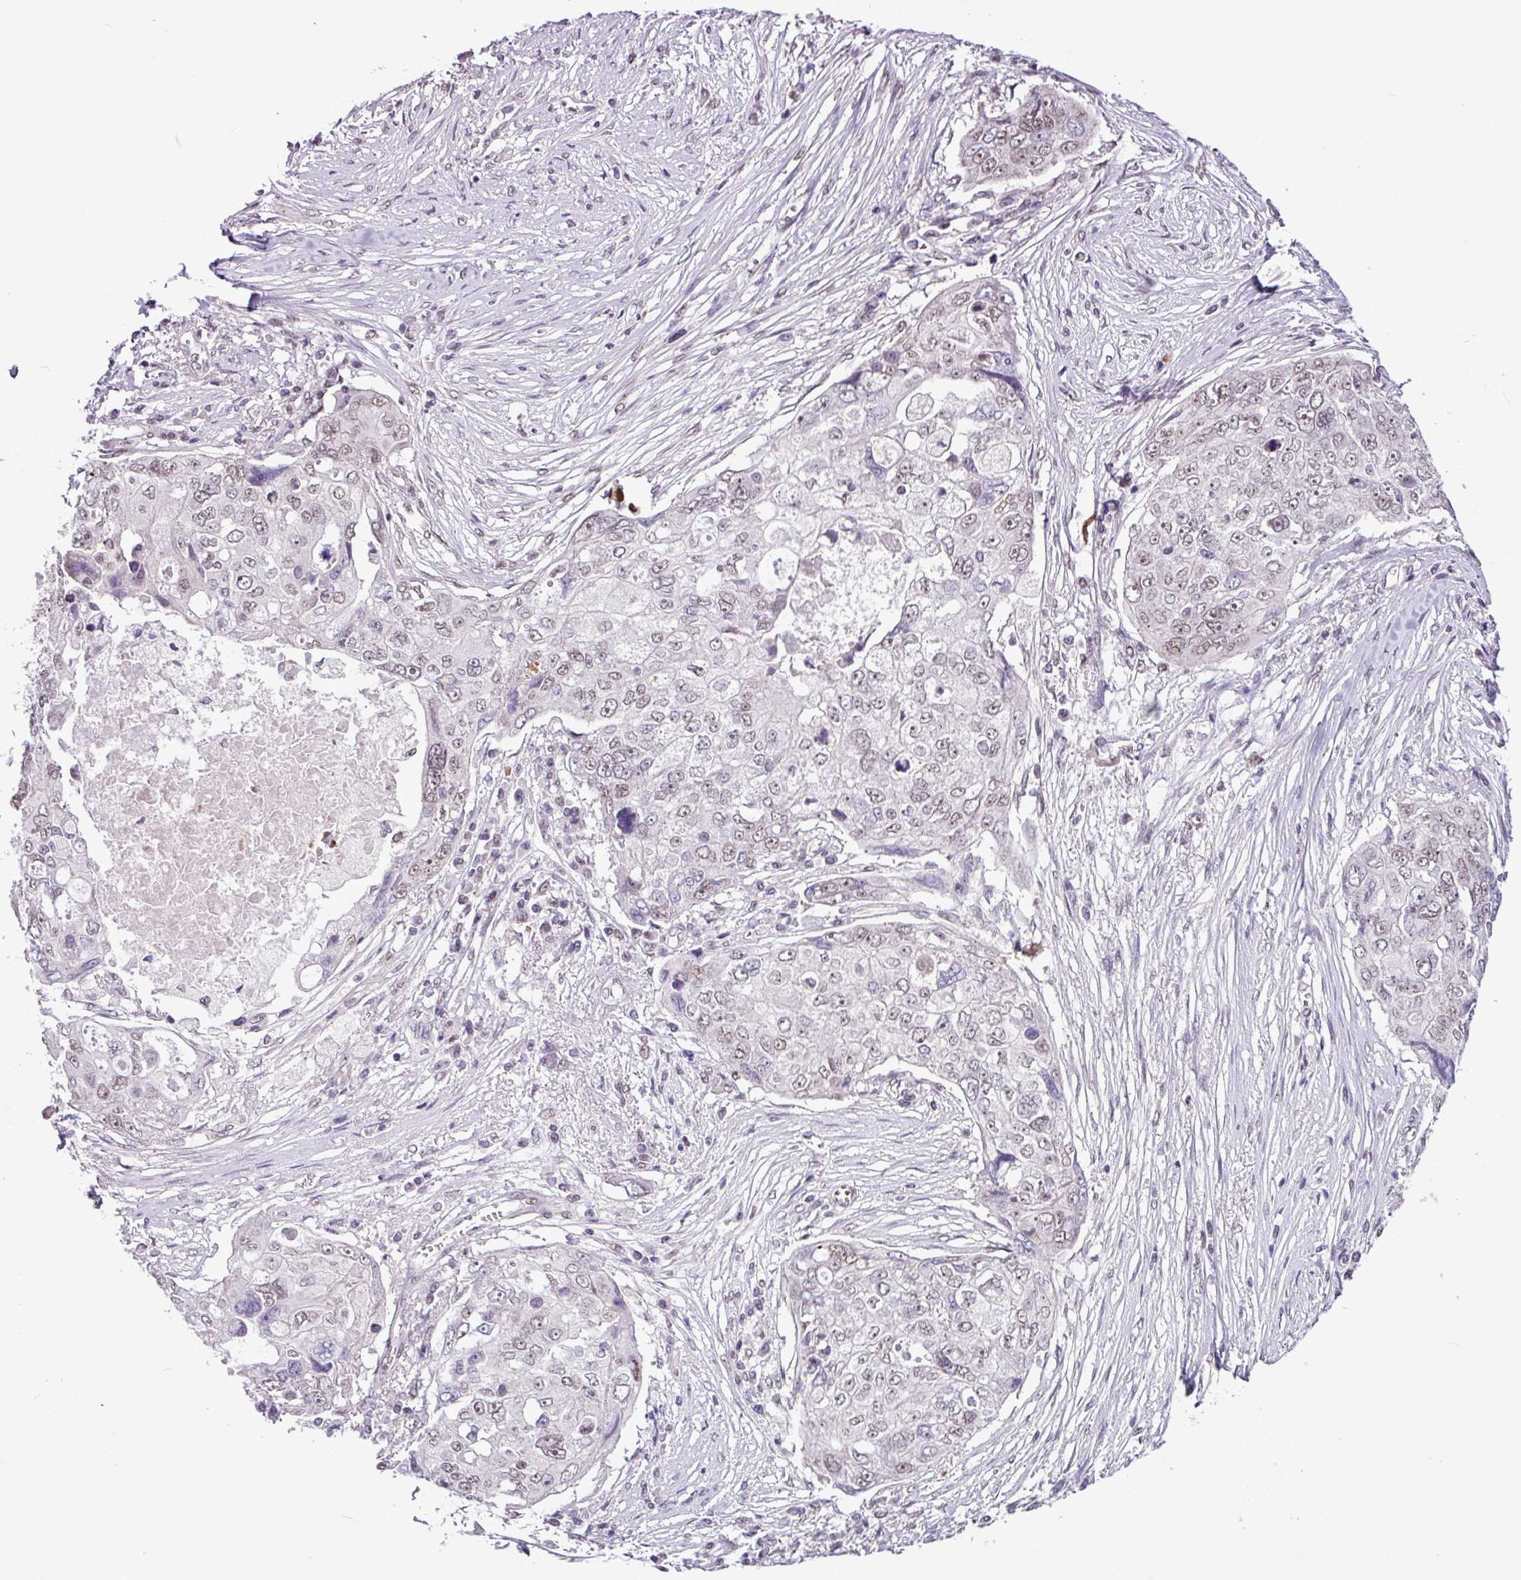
{"staining": {"intensity": "weak", "quantity": "25%-75%", "location": "nuclear"}, "tissue": "ovarian cancer", "cell_type": "Tumor cells", "image_type": "cancer", "snomed": [{"axis": "morphology", "description": "Carcinoma, endometroid"}, {"axis": "topography", "description": "Ovary"}], "caption": "Weak nuclear protein positivity is identified in about 25%-75% of tumor cells in ovarian cancer (endometroid carcinoma). Using DAB (3,3'-diaminobenzidine) (brown) and hematoxylin (blue) stains, captured at high magnification using brightfield microscopy.", "gene": "UTP18", "patient": {"sex": "female", "age": 70}}